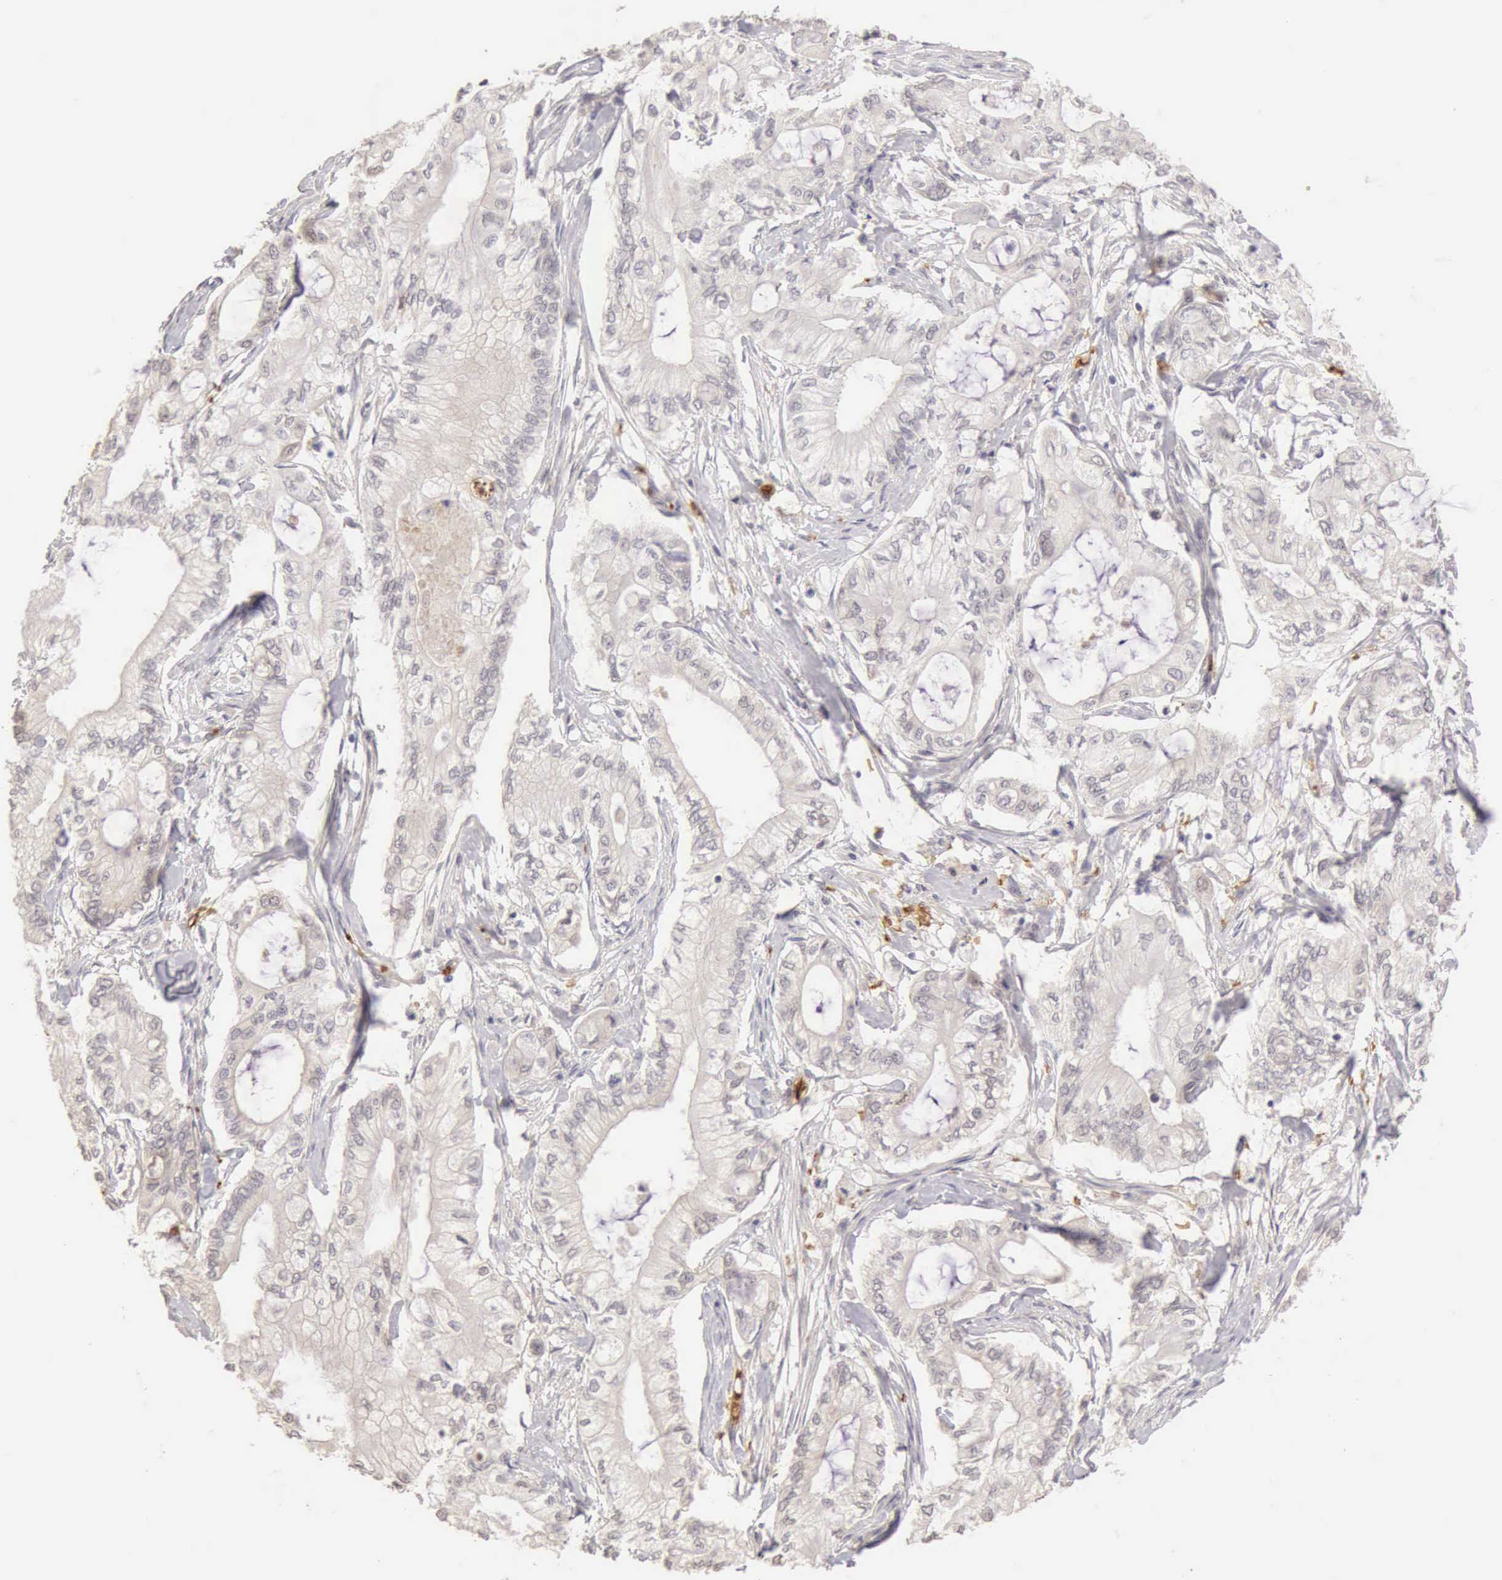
{"staining": {"intensity": "negative", "quantity": "none", "location": "none"}, "tissue": "pancreatic cancer", "cell_type": "Tumor cells", "image_type": "cancer", "snomed": [{"axis": "morphology", "description": "Adenocarcinoma, NOS"}, {"axis": "topography", "description": "Pancreas"}], "caption": "Protein analysis of pancreatic adenocarcinoma exhibits no significant expression in tumor cells.", "gene": "CFI", "patient": {"sex": "male", "age": 79}}